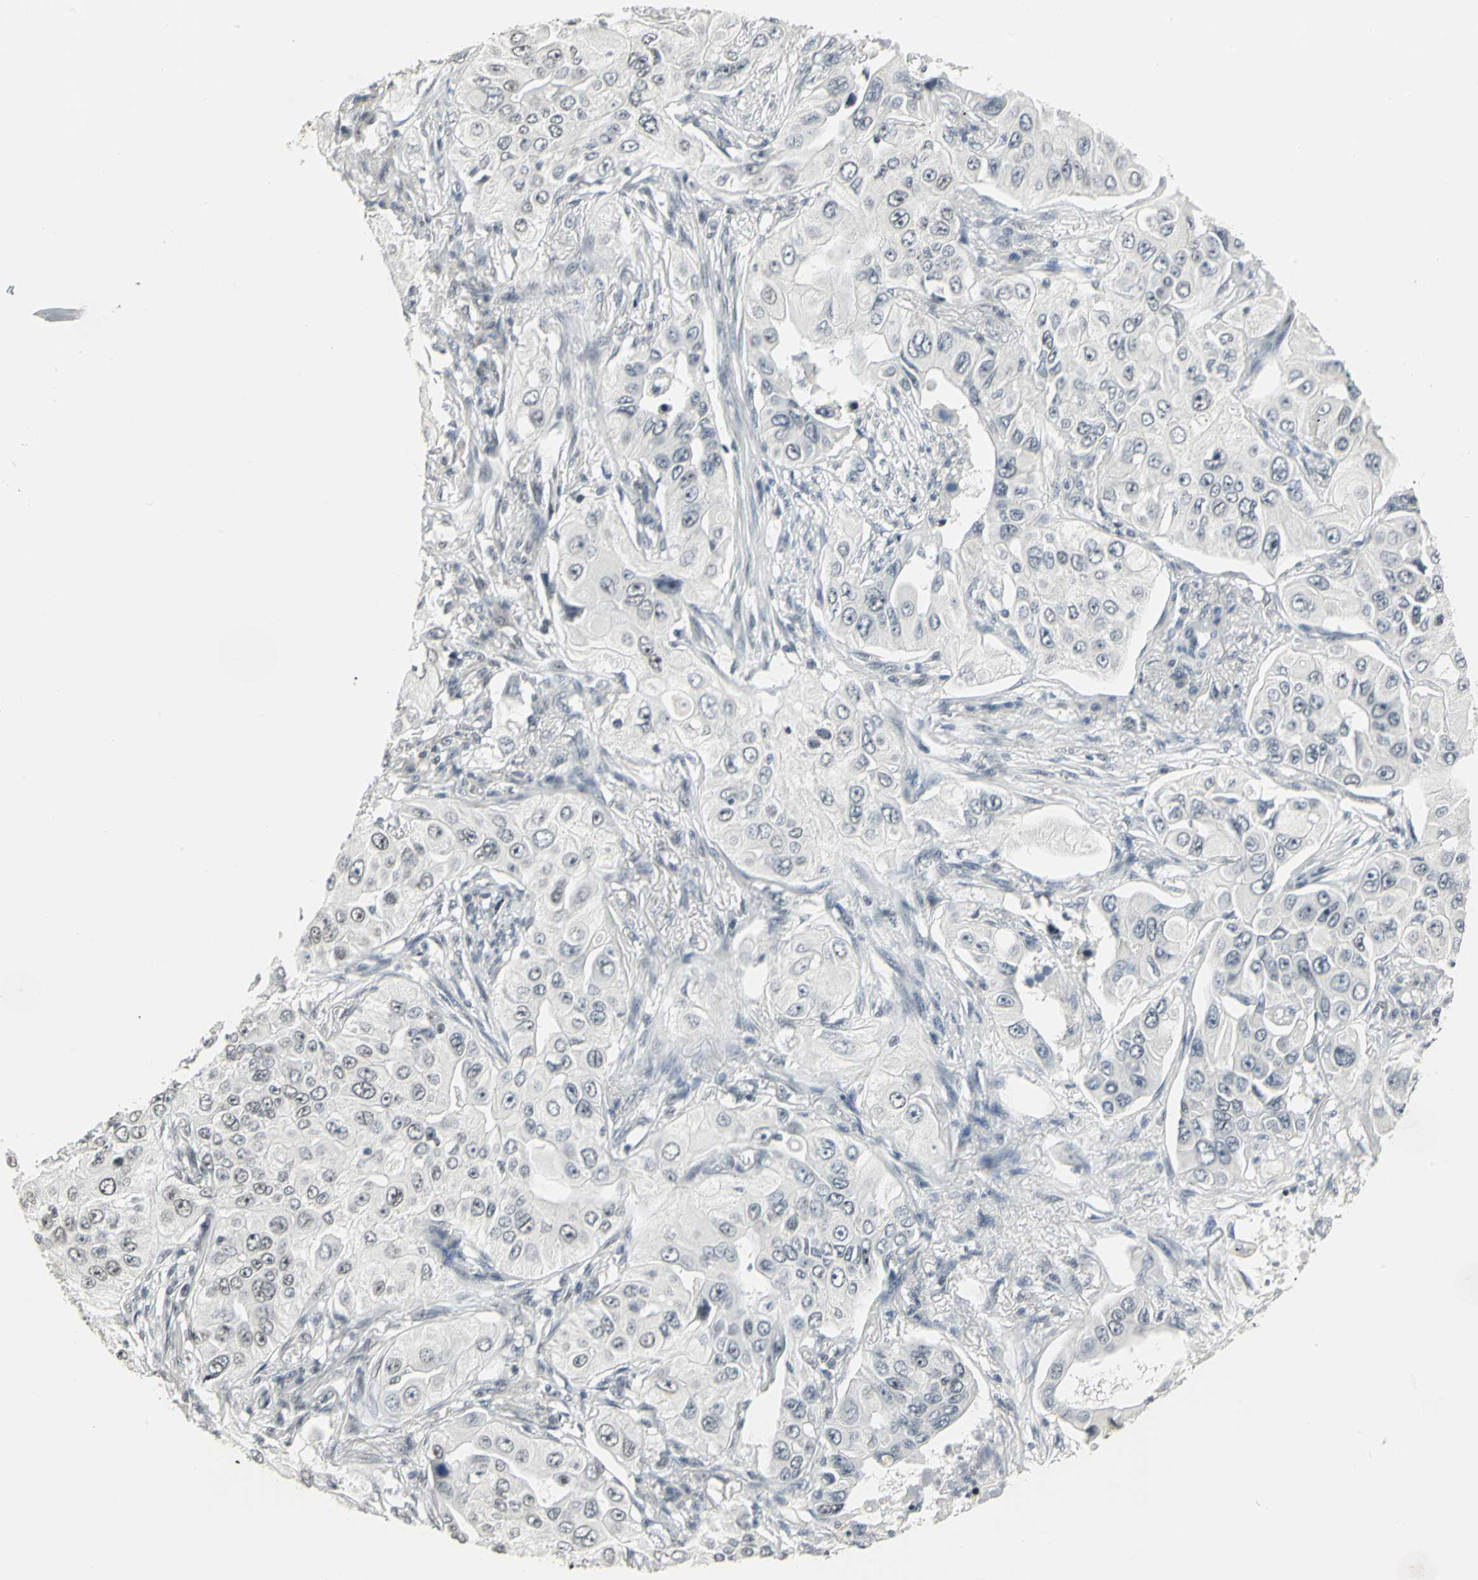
{"staining": {"intensity": "negative", "quantity": "none", "location": "none"}, "tissue": "lung cancer", "cell_type": "Tumor cells", "image_type": "cancer", "snomed": [{"axis": "morphology", "description": "Adenocarcinoma, NOS"}, {"axis": "topography", "description": "Lung"}], "caption": "Micrograph shows no protein expression in tumor cells of lung cancer (adenocarcinoma) tissue.", "gene": "CBX3", "patient": {"sex": "male", "age": 84}}